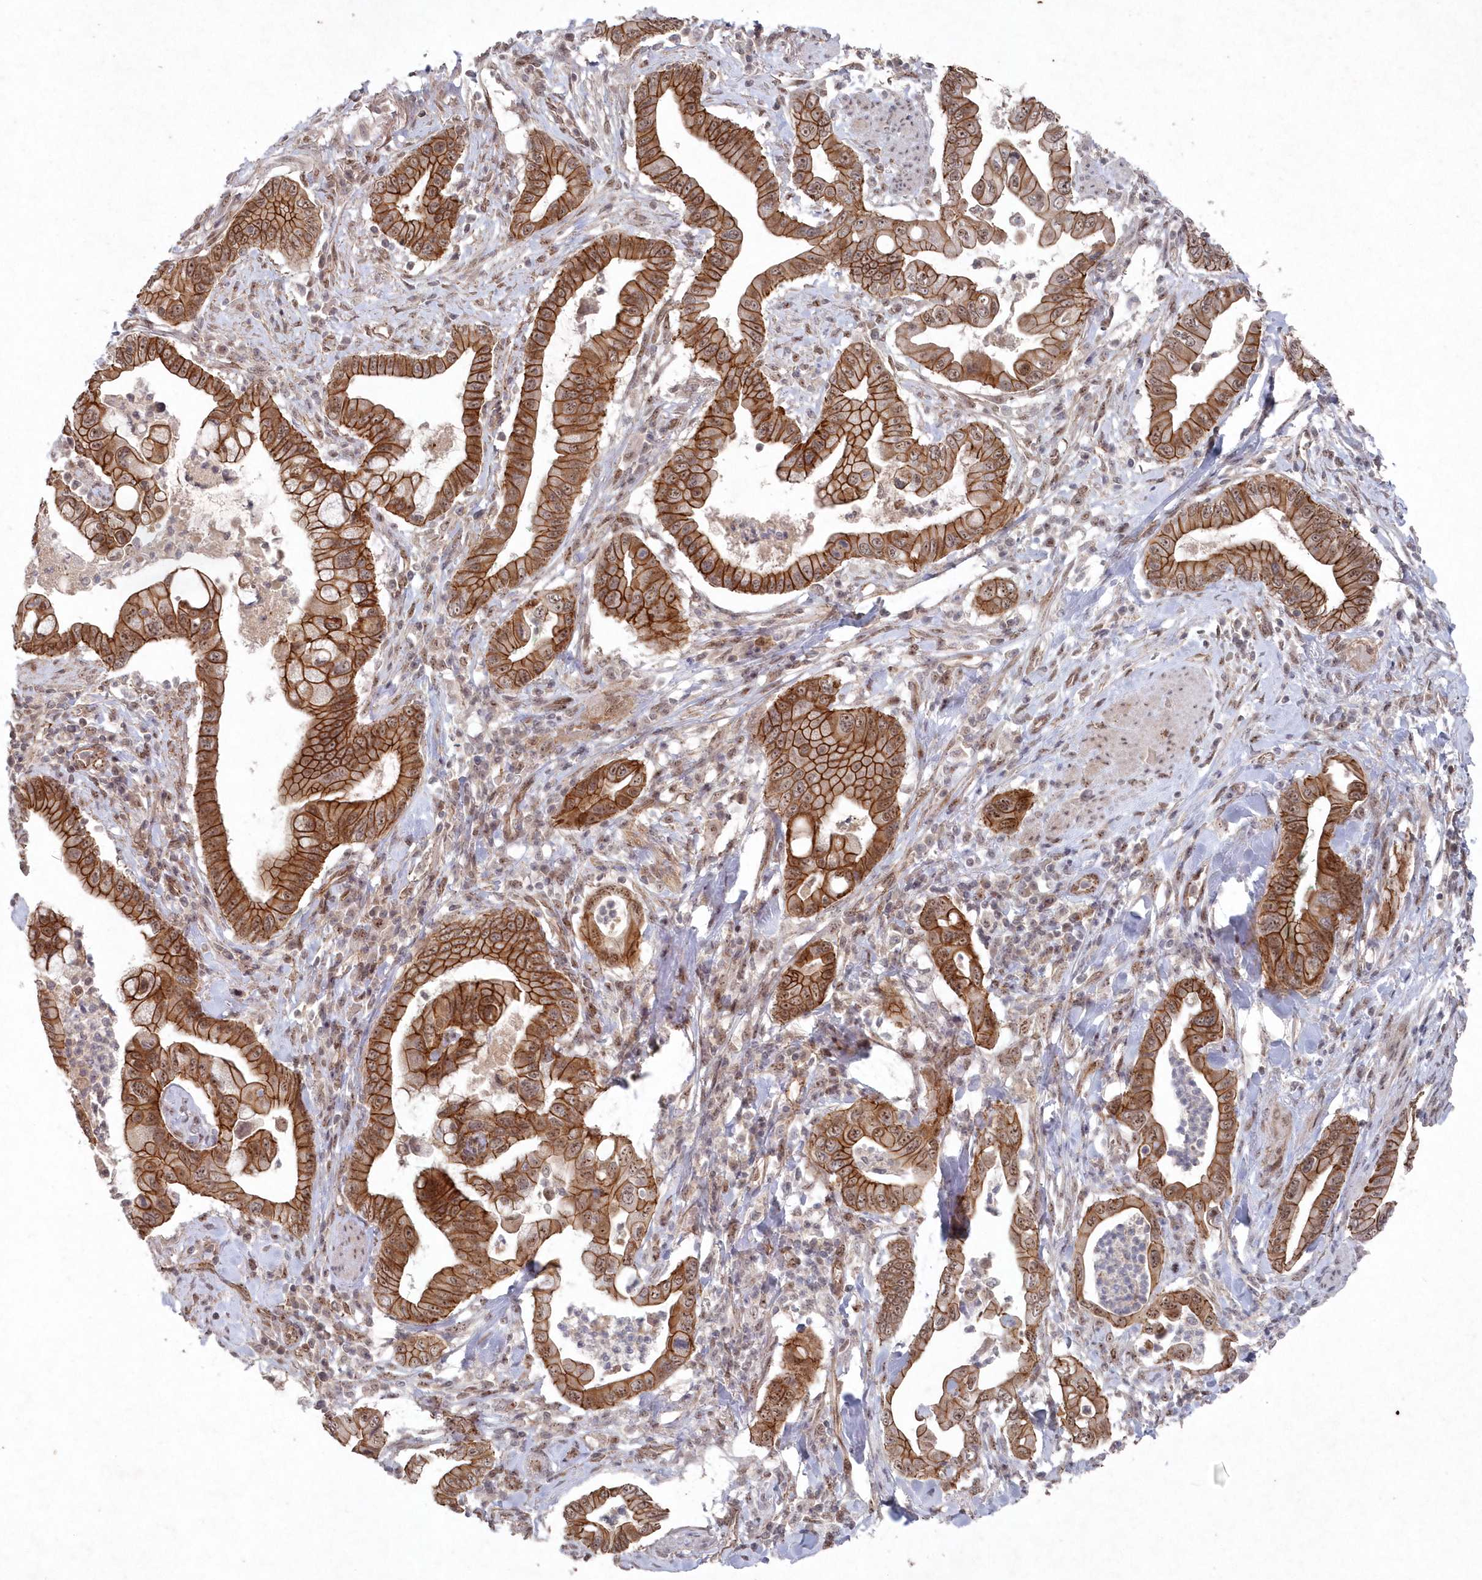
{"staining": {"intensity": "strong", "quantity": ">75%", "location": "cytoplasmic/membranous"}, "tissue": "pancreatic cancer", "cell_type": "Tumor cells", "image_type": "cancer", "snomed": [{"axis": "morphology", "description": "Adenocarcinoma, NOS"}, {"axis": "topography", "description": "Pancreas"}], "caption": "Immunohistochemistry image of neoplastic tissue: human pancreatic adenocarcinoma stained using immunohistochemistry (IHC) reveals high levels of strong protein expression localized specifically in the cytoplasmic/membranous of tumor cells, appearing as a cytoplasmic/membranous brown color.", "gene": "VSIG2", "patient": {"sex": "male", "age": 78}}